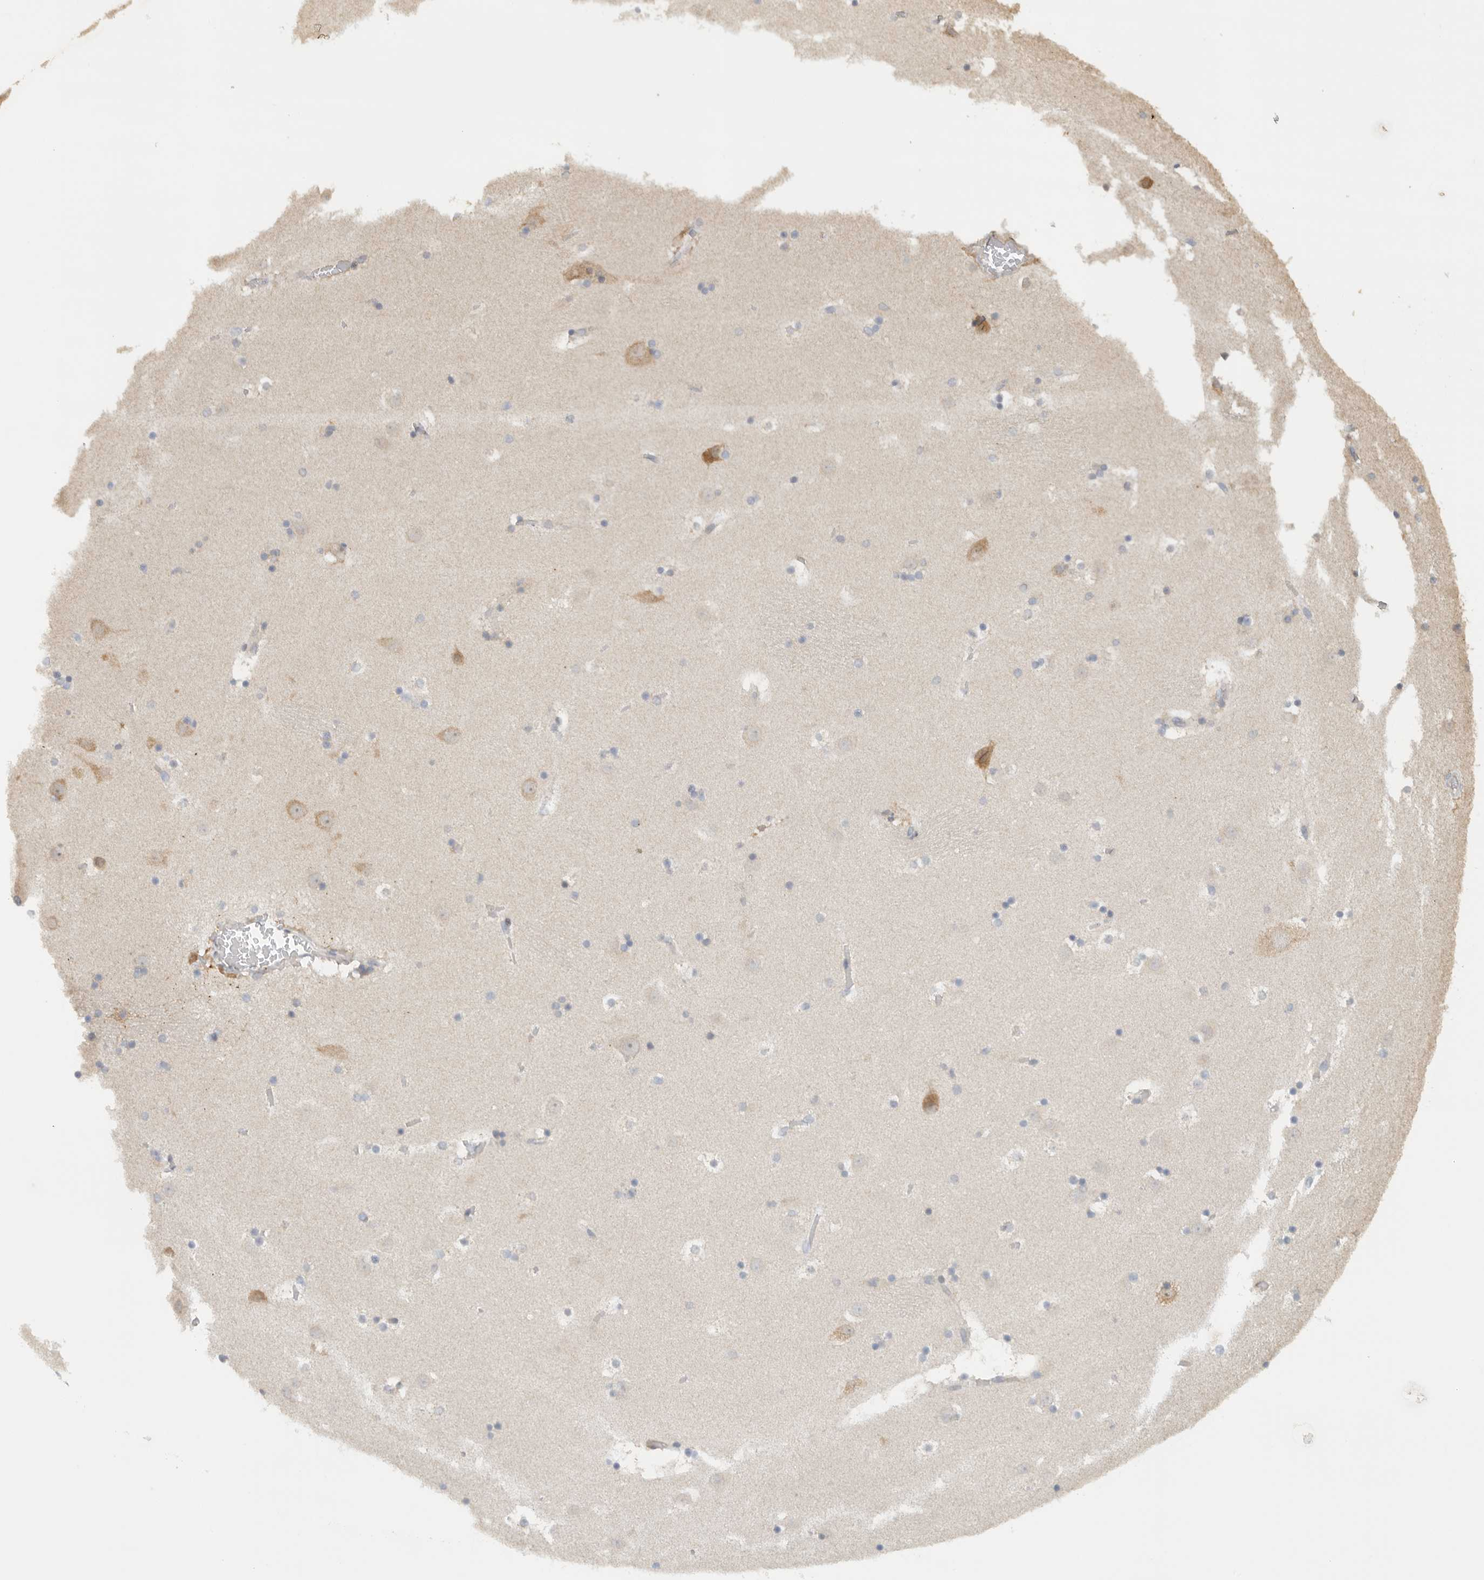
{"staining": {"intensity": "weak", "quantity": "<25%", "location": "cytoplasmic/membranous"}, "tissue": "caudate", "cell_type": "Glial cells", "image_type": "normal", "snomed": [{"axis": "morphology", "description": "Normal tissue, NOS"}, {"axis": "topography", "description": "Lateral ventricle wall"}], "caption": "Glial cells are negative for protein expression in unremarkable human caudate. (Brightfield microscopy of DAB (3,3'-diaminobenzidine) IHC at high magnification).", "gene": "PUM1", "patient": {"sex": "male", "age": 45}}